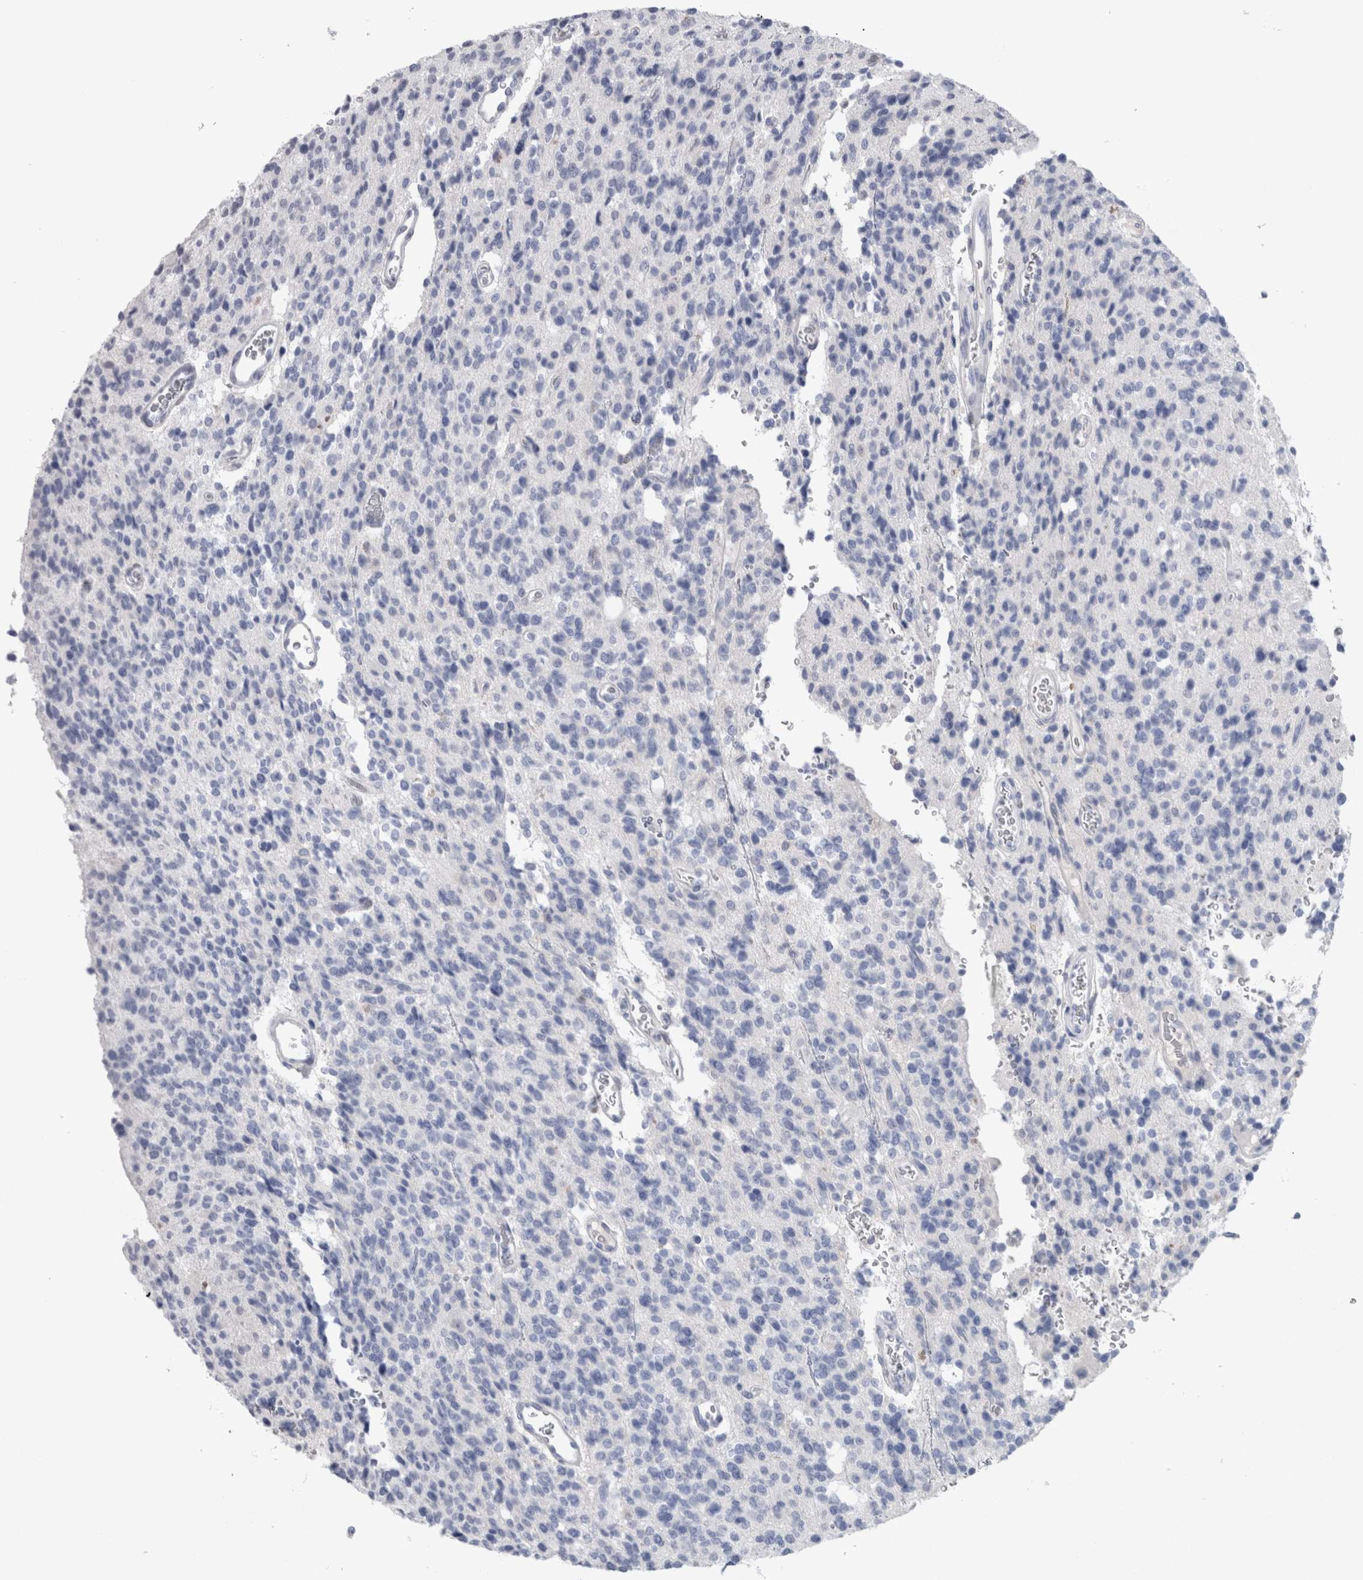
{"staining": {"intensity": "negative", "quantity": "none", "location": "none"}, "tissue": "glioma", "cell_type": "Tumor cells", "image_type": "cancer", "snomed": [{"axis": "morphology", "description": "Glioma, malignant, High grade"}, {"axis": "topography", "description": "Brain"}], "caption": "High-grade glioma (malignant) stained for a protein using IHC displays no expression tumor cells.", "gene": "CA8", "patient": {"sex": "male", "age": 34}}